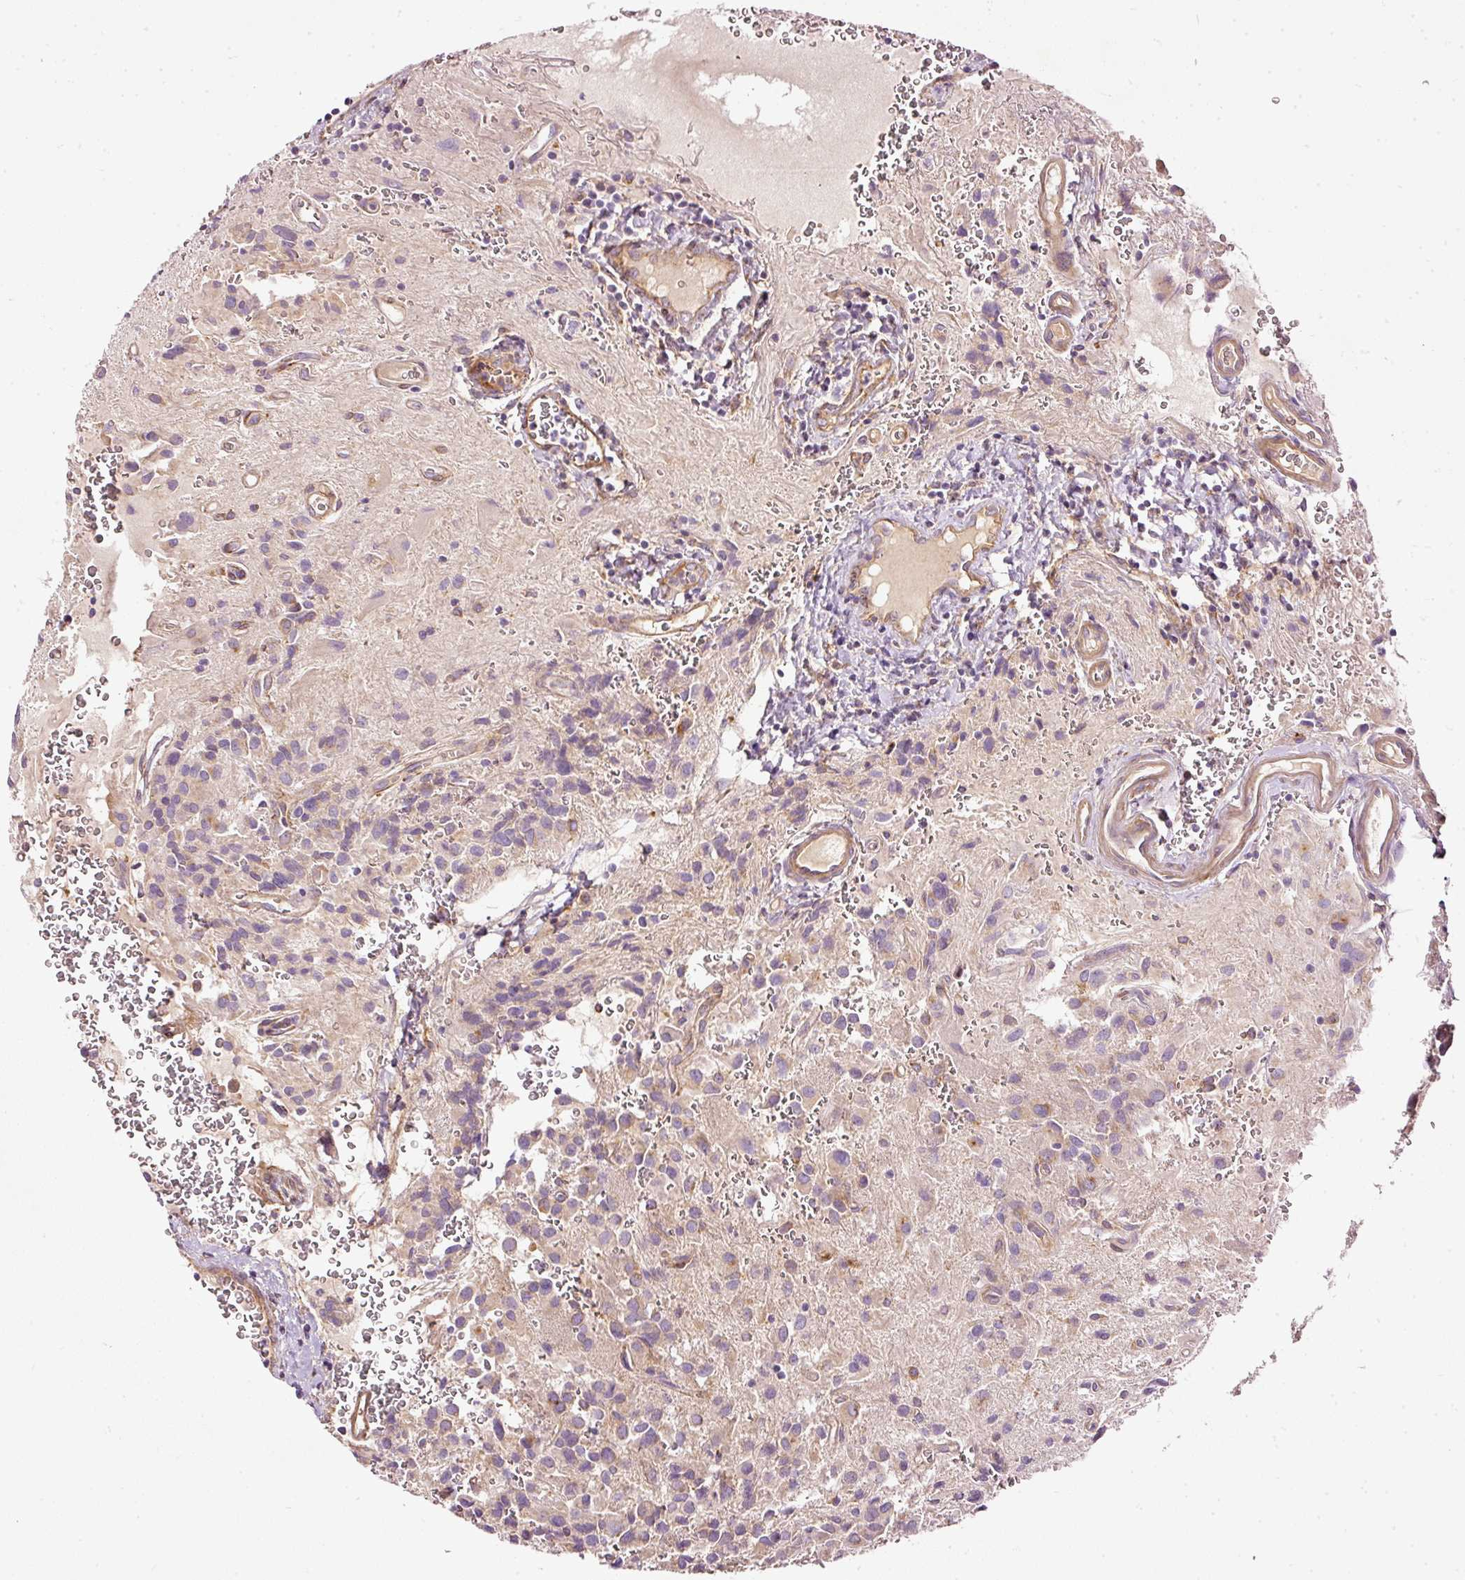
{"staining": {"intensity": "negative", "quantity": "none", "location": "none"}, "tissue": "glioma", "cell_type": "Tumor cells", "image_type": "cancer", "snomed": [{"axis": "morphology", "description": "Glioma, malignant, Low grade"}, {"axis": "topography", "description": "Brain"}], "caption": "Immunohistochemistry (IHC) of human malignant low-grade glioma shows no expression in tumor cells. (IHC, brightfield microscopy, high magnification).", "gene": "PAQR9", "patient": {"sex": "male", "age": 56}}